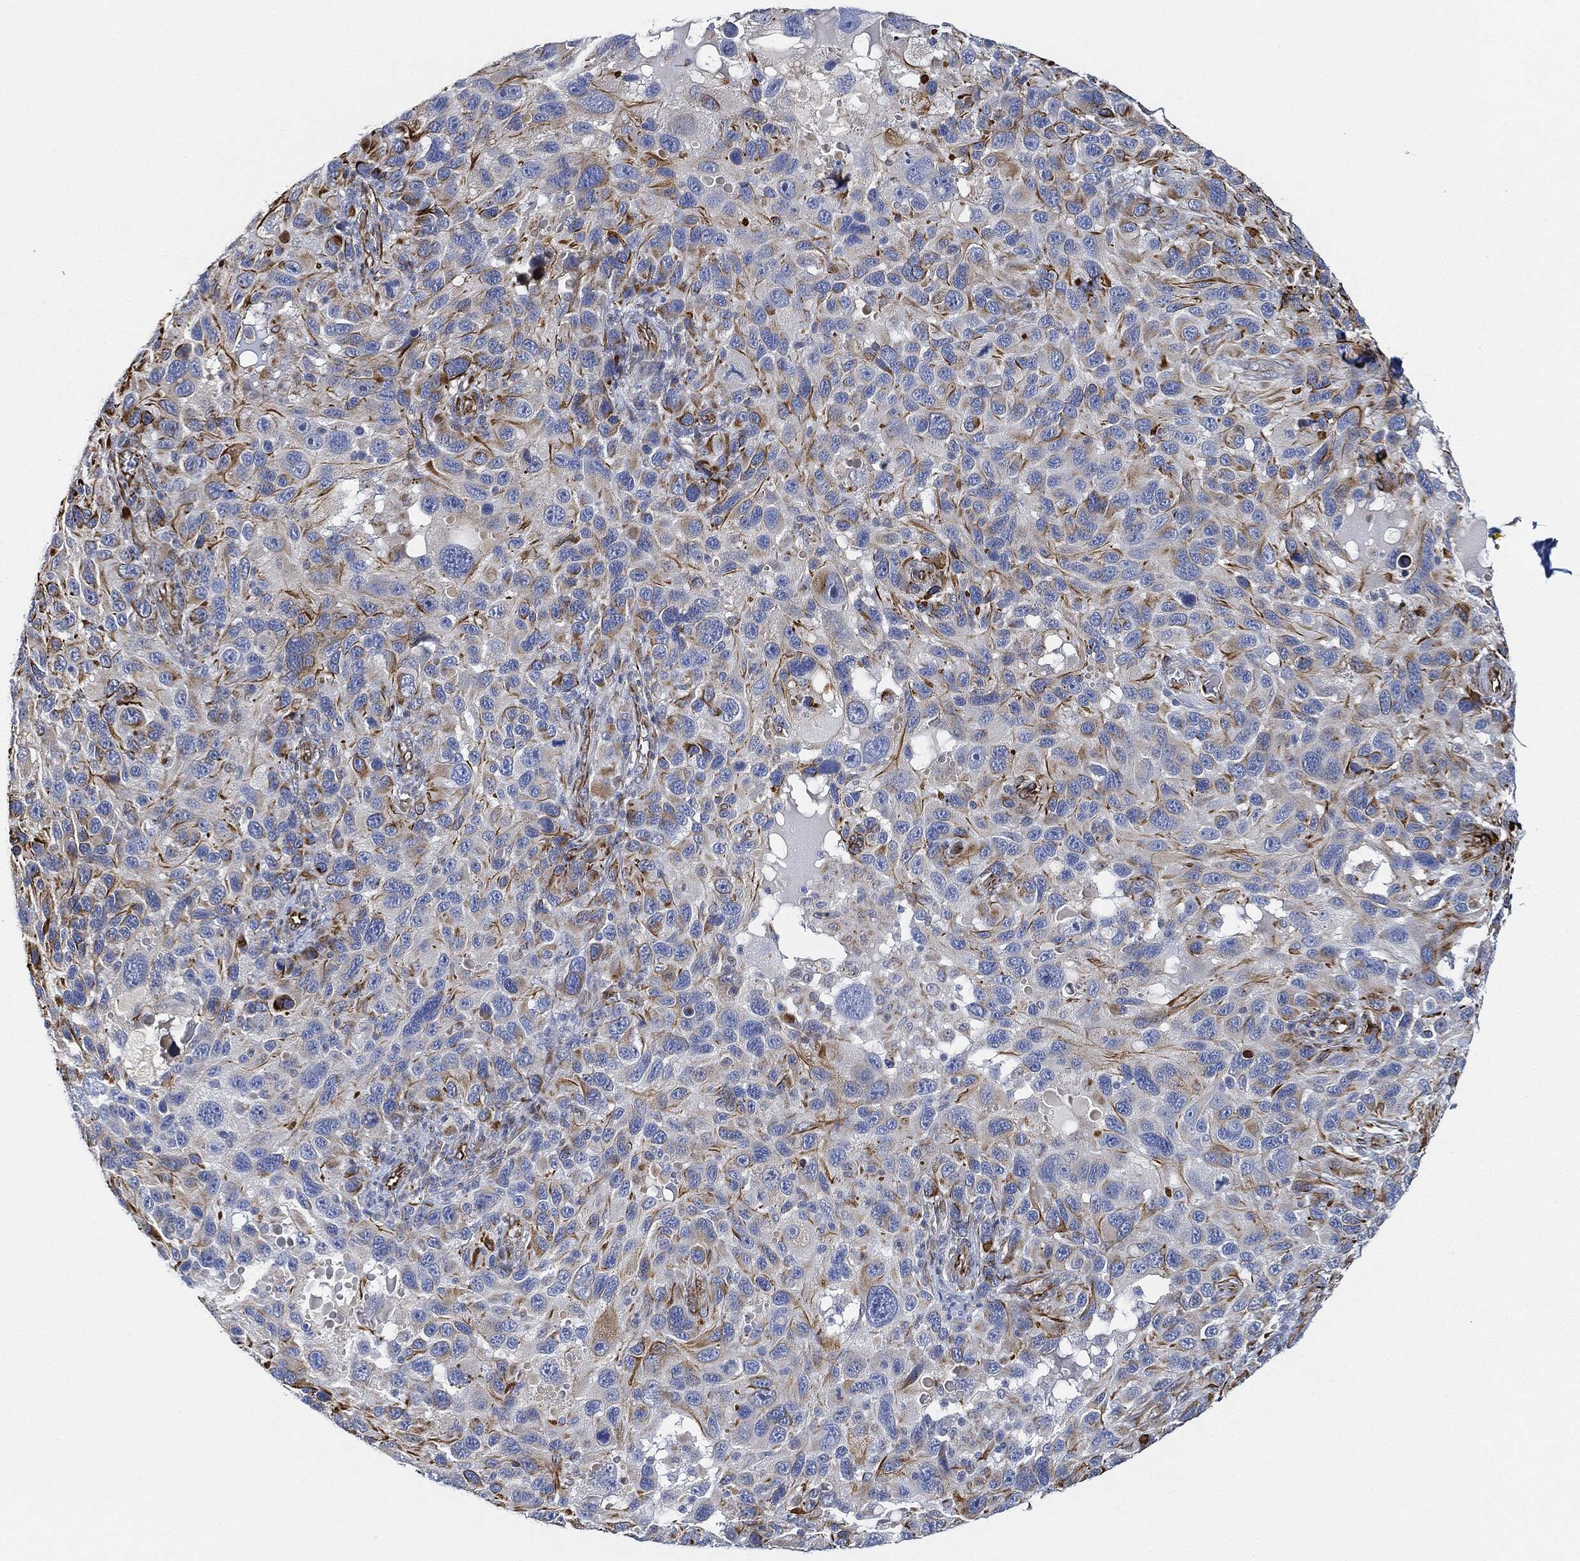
{"staining": {"intensity": "moderate", "quantity": "25%-75%", "location": "cytoplasmic/membranous"}, "tissue": "melanoma", "cell_type": "Tumor cells", "image_type": "cancer", "snomed": [{"axis": "morphology", "description": "Malignant melanoma, NOS"}, {"axis": "topography", "description": "Skin"}], "caption": "Immunohistochemical staining of human melanoma reveals moderate cytoplasmic/membranous protein positivity in approximately 25%-75% of tumor cells.", "gene": "THSD1", "patient": {"sex": "male", "age": 53}}